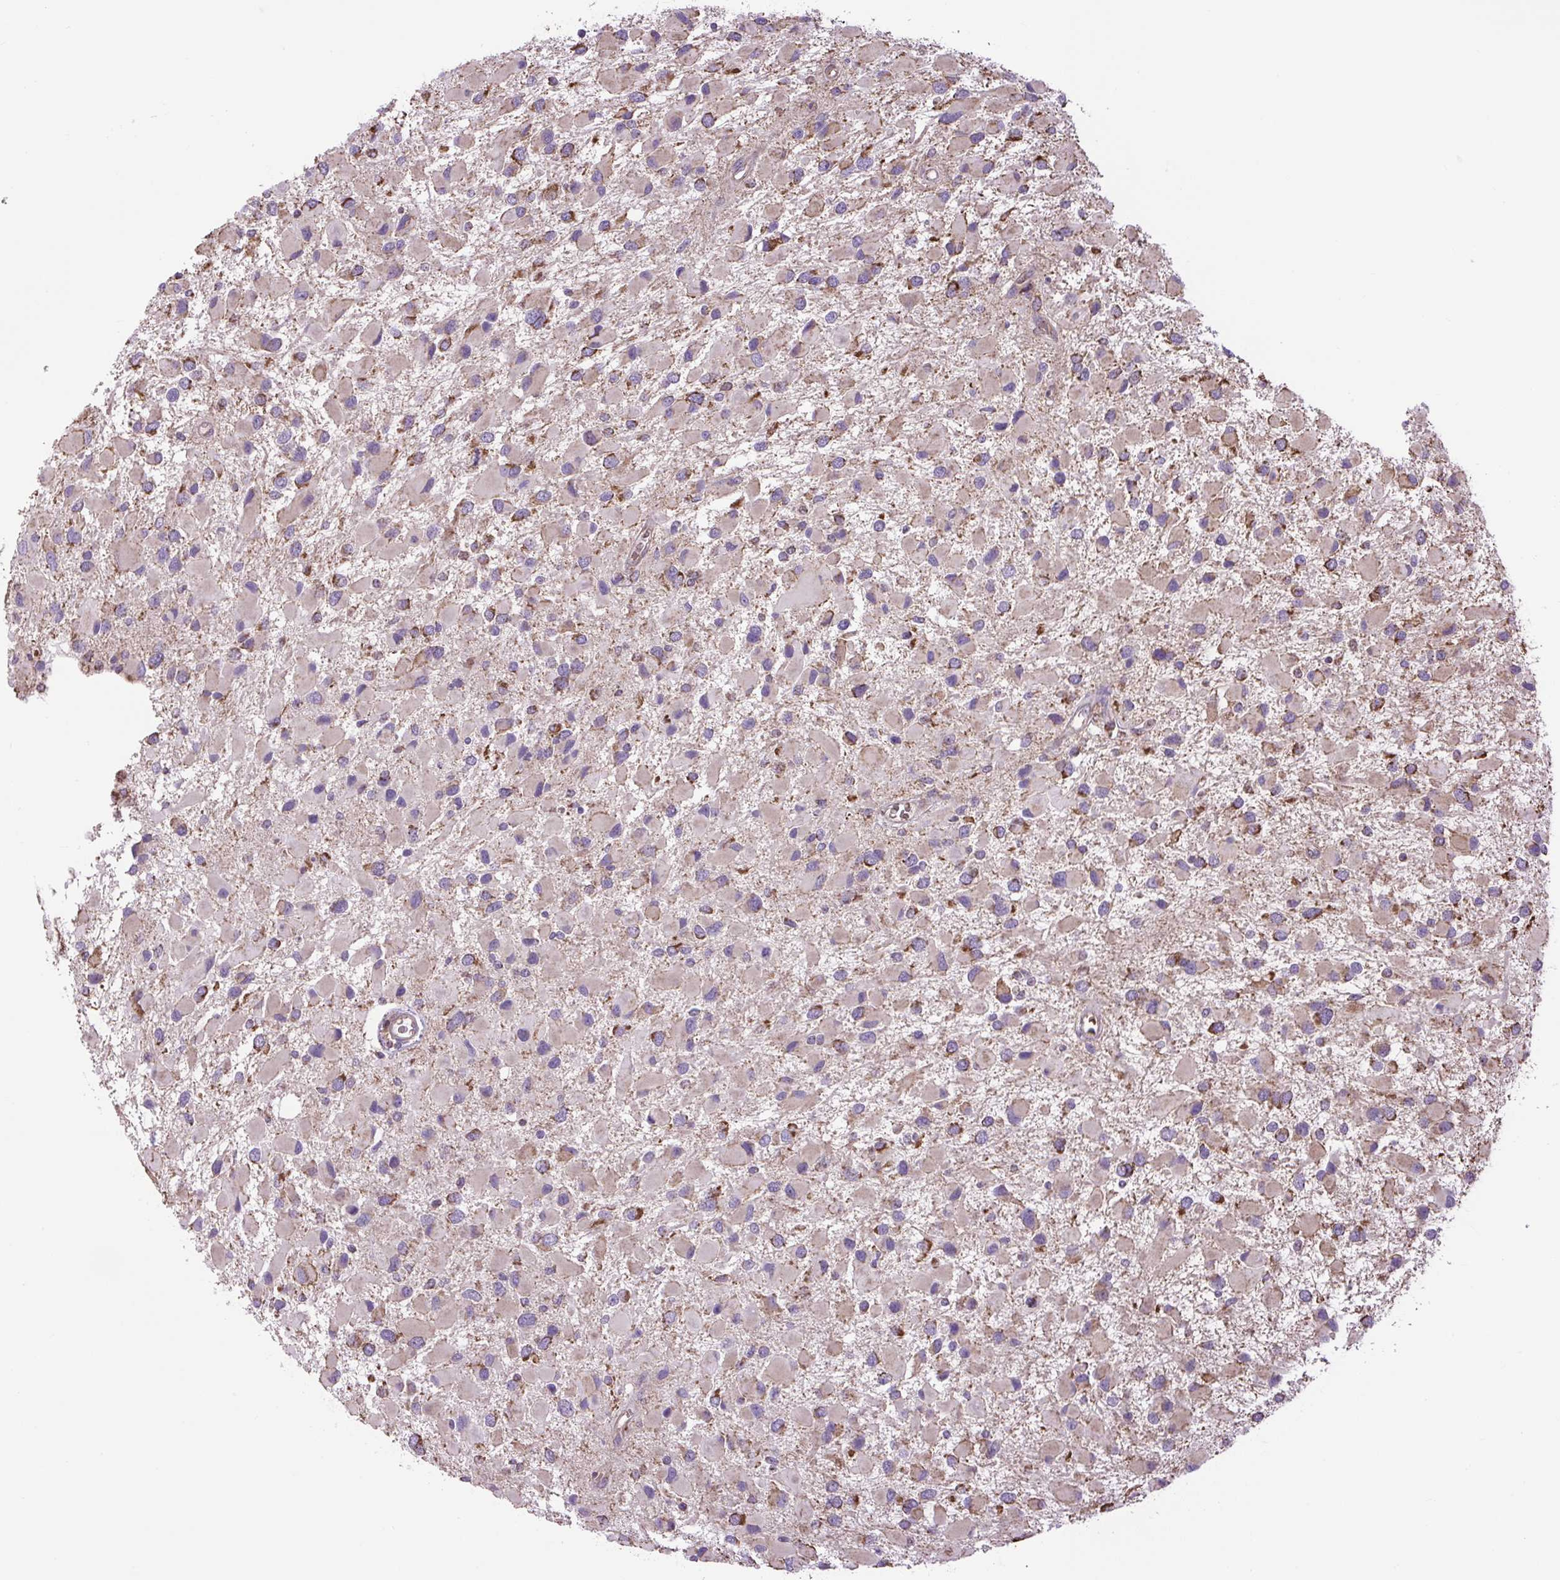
{"staining": {"intensity": "moderate", "quantity": "<25%", "location": "cytoplasmic/membranous"}, "tissue": "glioma", "cell_type": "Tumor cells", "image_type": "cancer", "snomed": [{"axis": "morphology", "description": "Glioma, malignant, High grade"}, {"axis": "topography", "description": "Brain"}], "caption": "Protein expression analysis of human glioma reveals moderate cytoplasmic/membranous positivity in about <25% of tumor cells.", "gene": "PLCG1", "patient": {"sex": "male", "age": 53}}